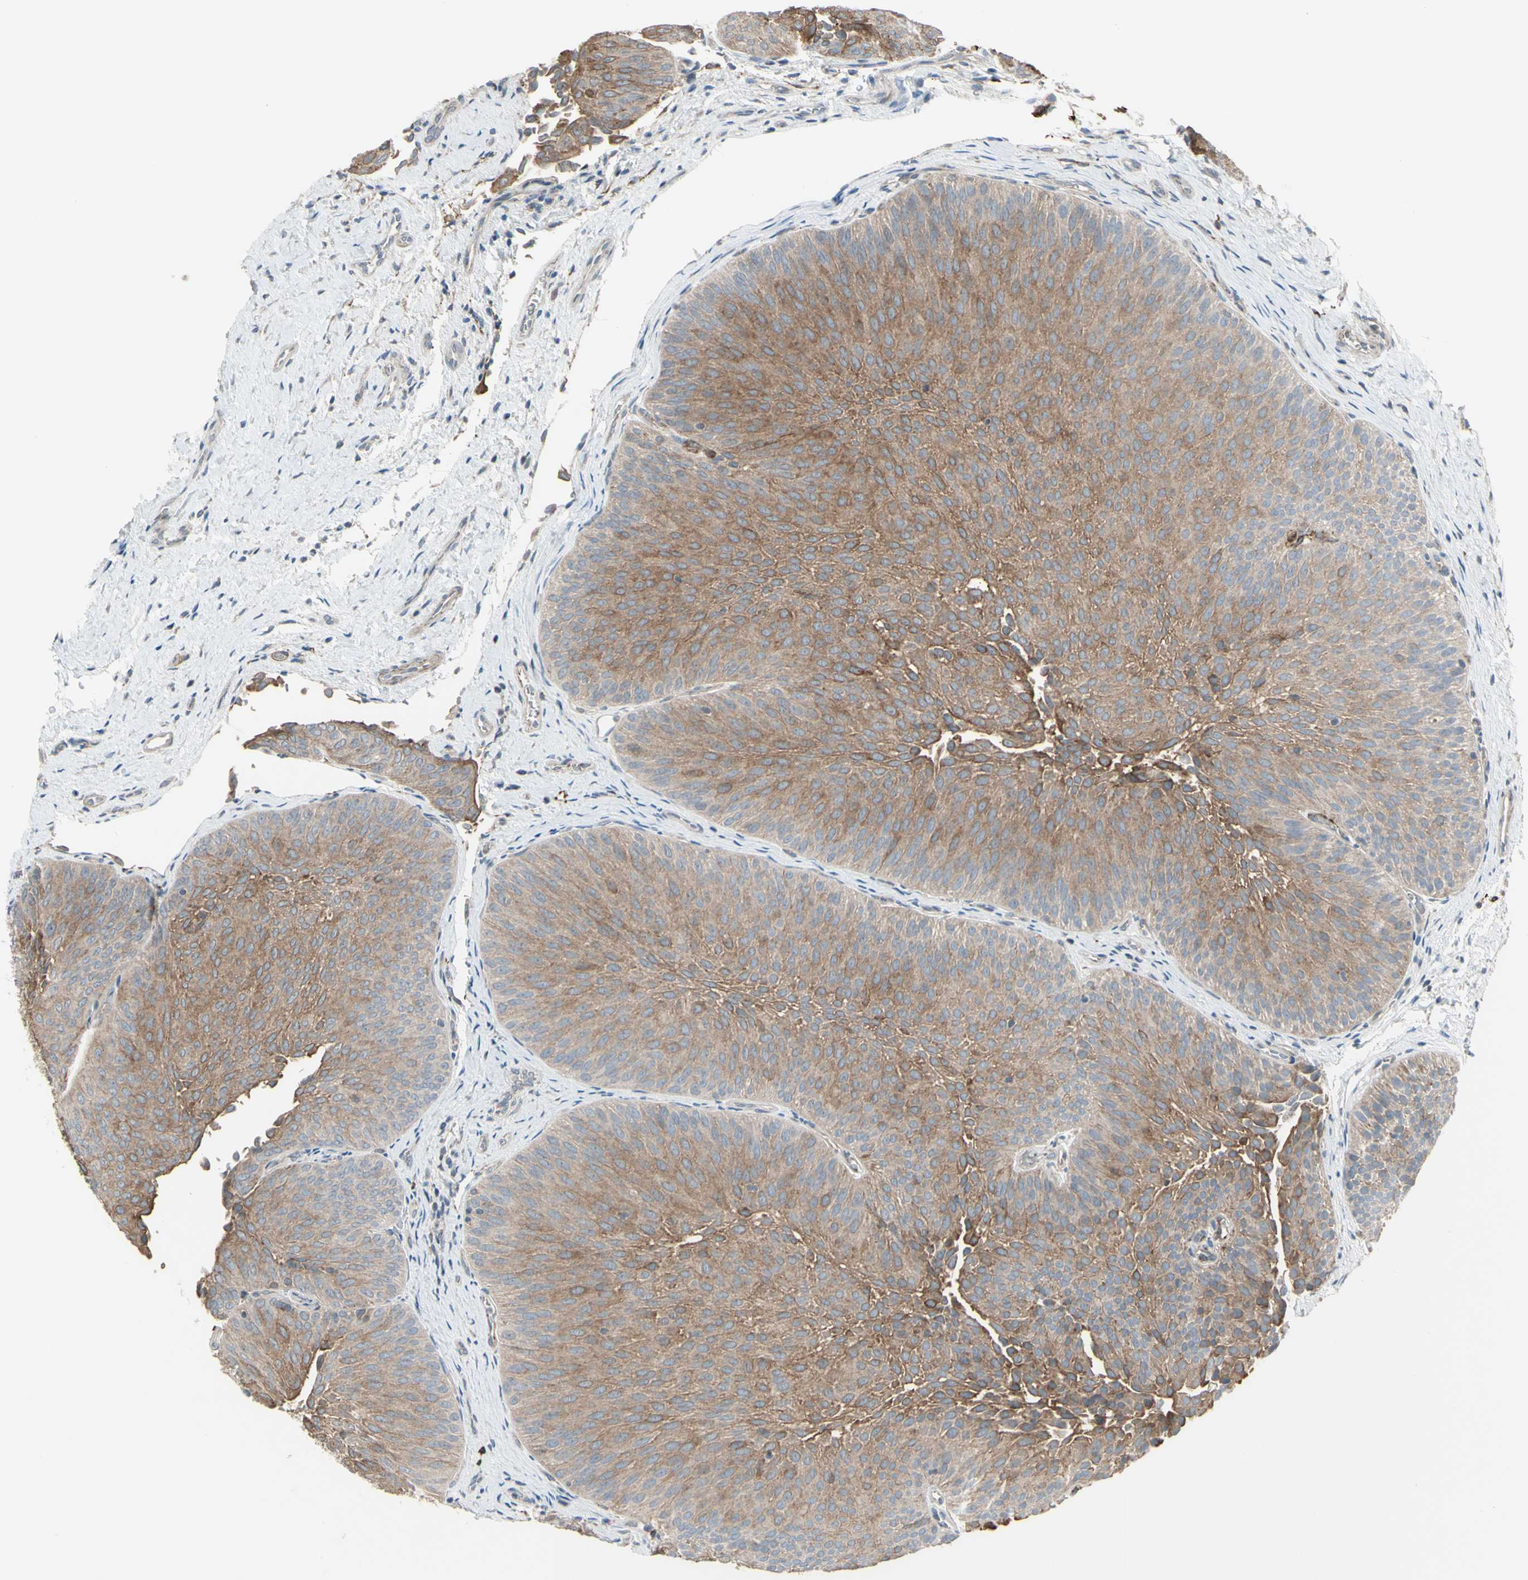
{"staining": {"intensity": "moderate", "quantity": "25%-75%", "location": "cytoplasmic/membranous"}, "tissue": "urothelial cancer", "cell_type": "Tumor cells", "image_type": "cancer", "snomed": [{"axis": "morphology", "description": "Urothelial carcinoma, Low grade"}, {"axis": "topography", "description": "Urinary bladder"}], "caption": "Immunohistochemical staining of urothelial cancer reveals moderate cytoplasmic/membranous protein expression in approximately 25%-75% of tumor cells.", "gene": "FAM171B", "patient": {"sex": "female", "age": 60}}